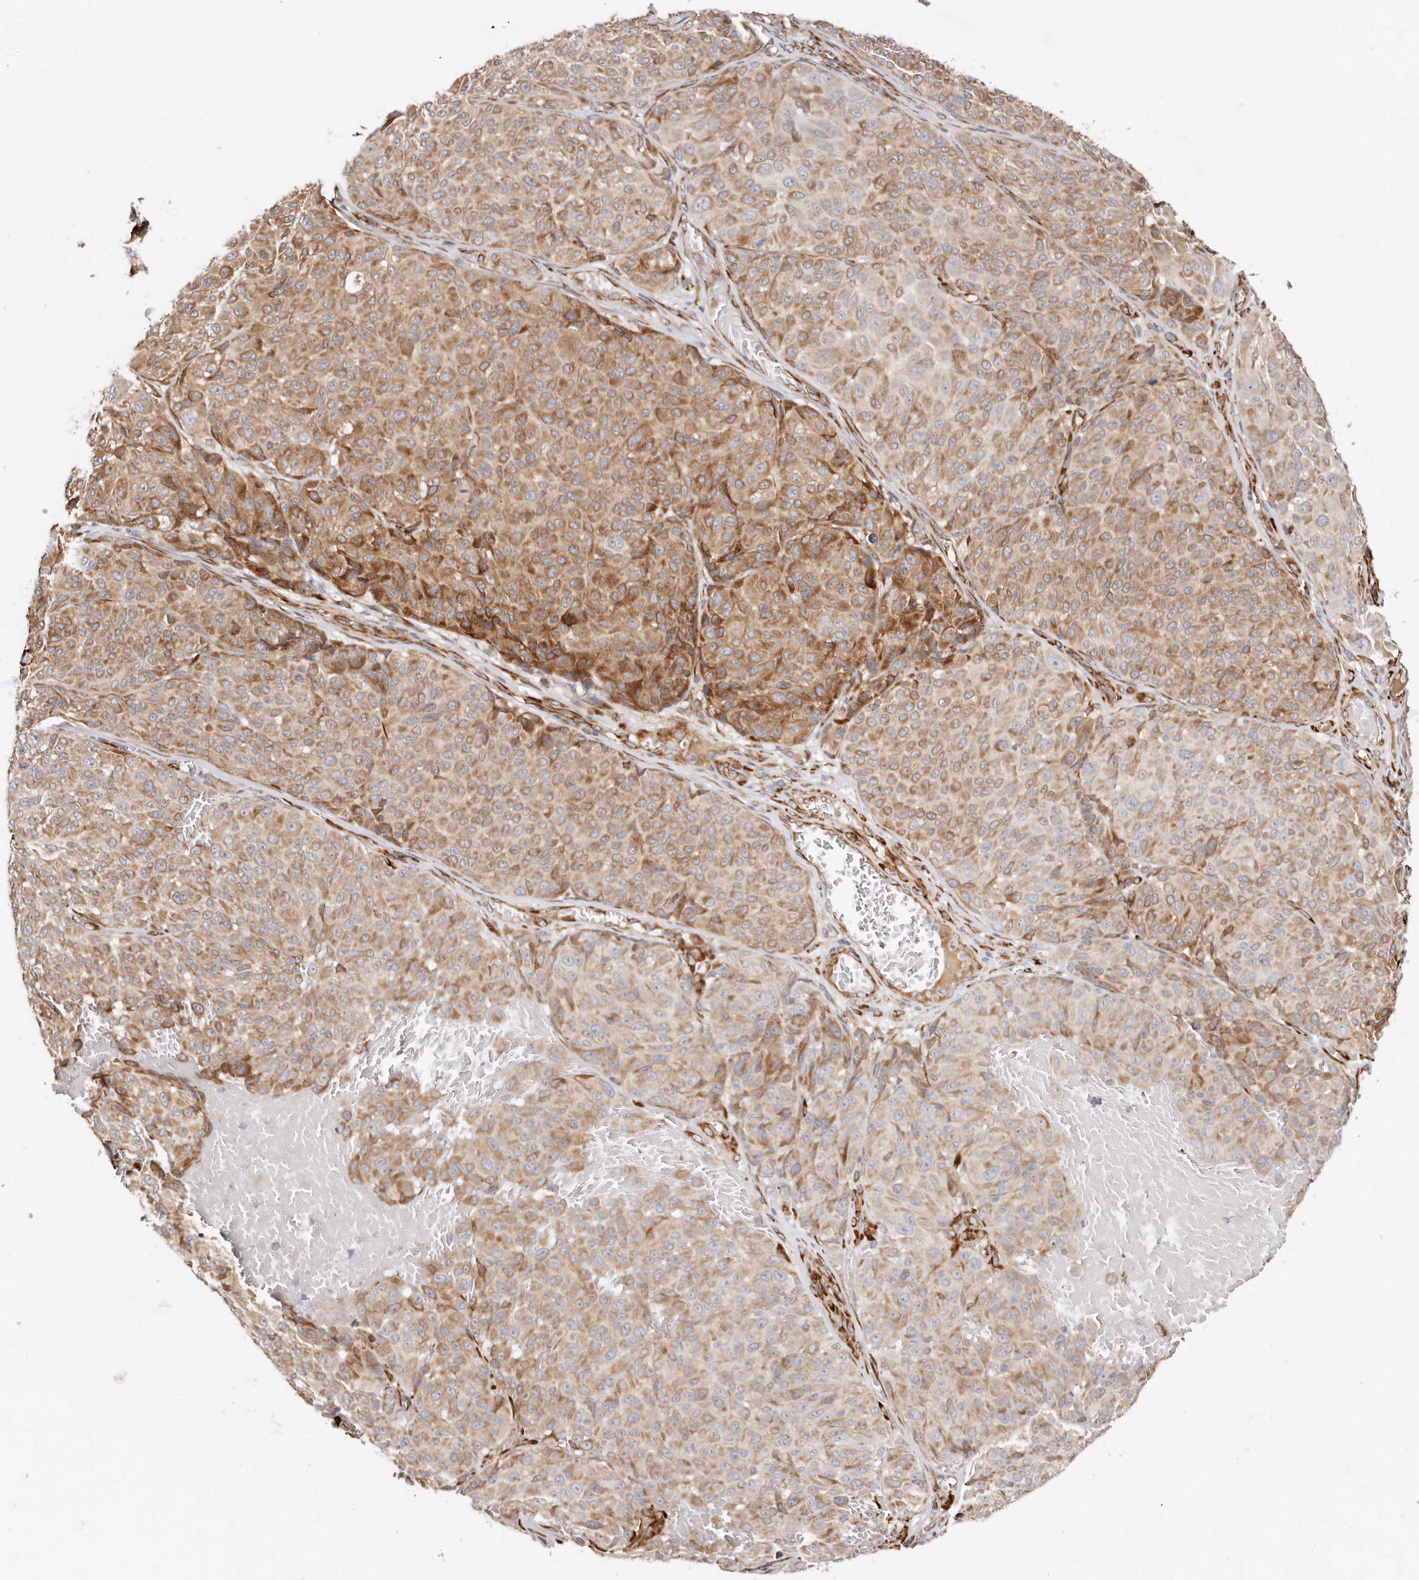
{"staining": {"intensity": "moderate", "quantity": ">75%", "location": "cytoplasmic/membranous"}, "tissue": "melanoma", "cell_type": "Tumor cells", "image_type": "cancer", "snomed": [{"axis": "morphology", "description": "Malignant melanoma, NOS"}, {"axis": "topography", "description": "Skin"}], "caption": "Moderate cytoplasmic/membranous positivity is identified in approximately >75% of tumor cells in malignant melanoma. (Brightfield microscopy of DAB IHC at high magnification).", "gene": "SERPINH1", "patient": {"sex": "male", "age": 83}}